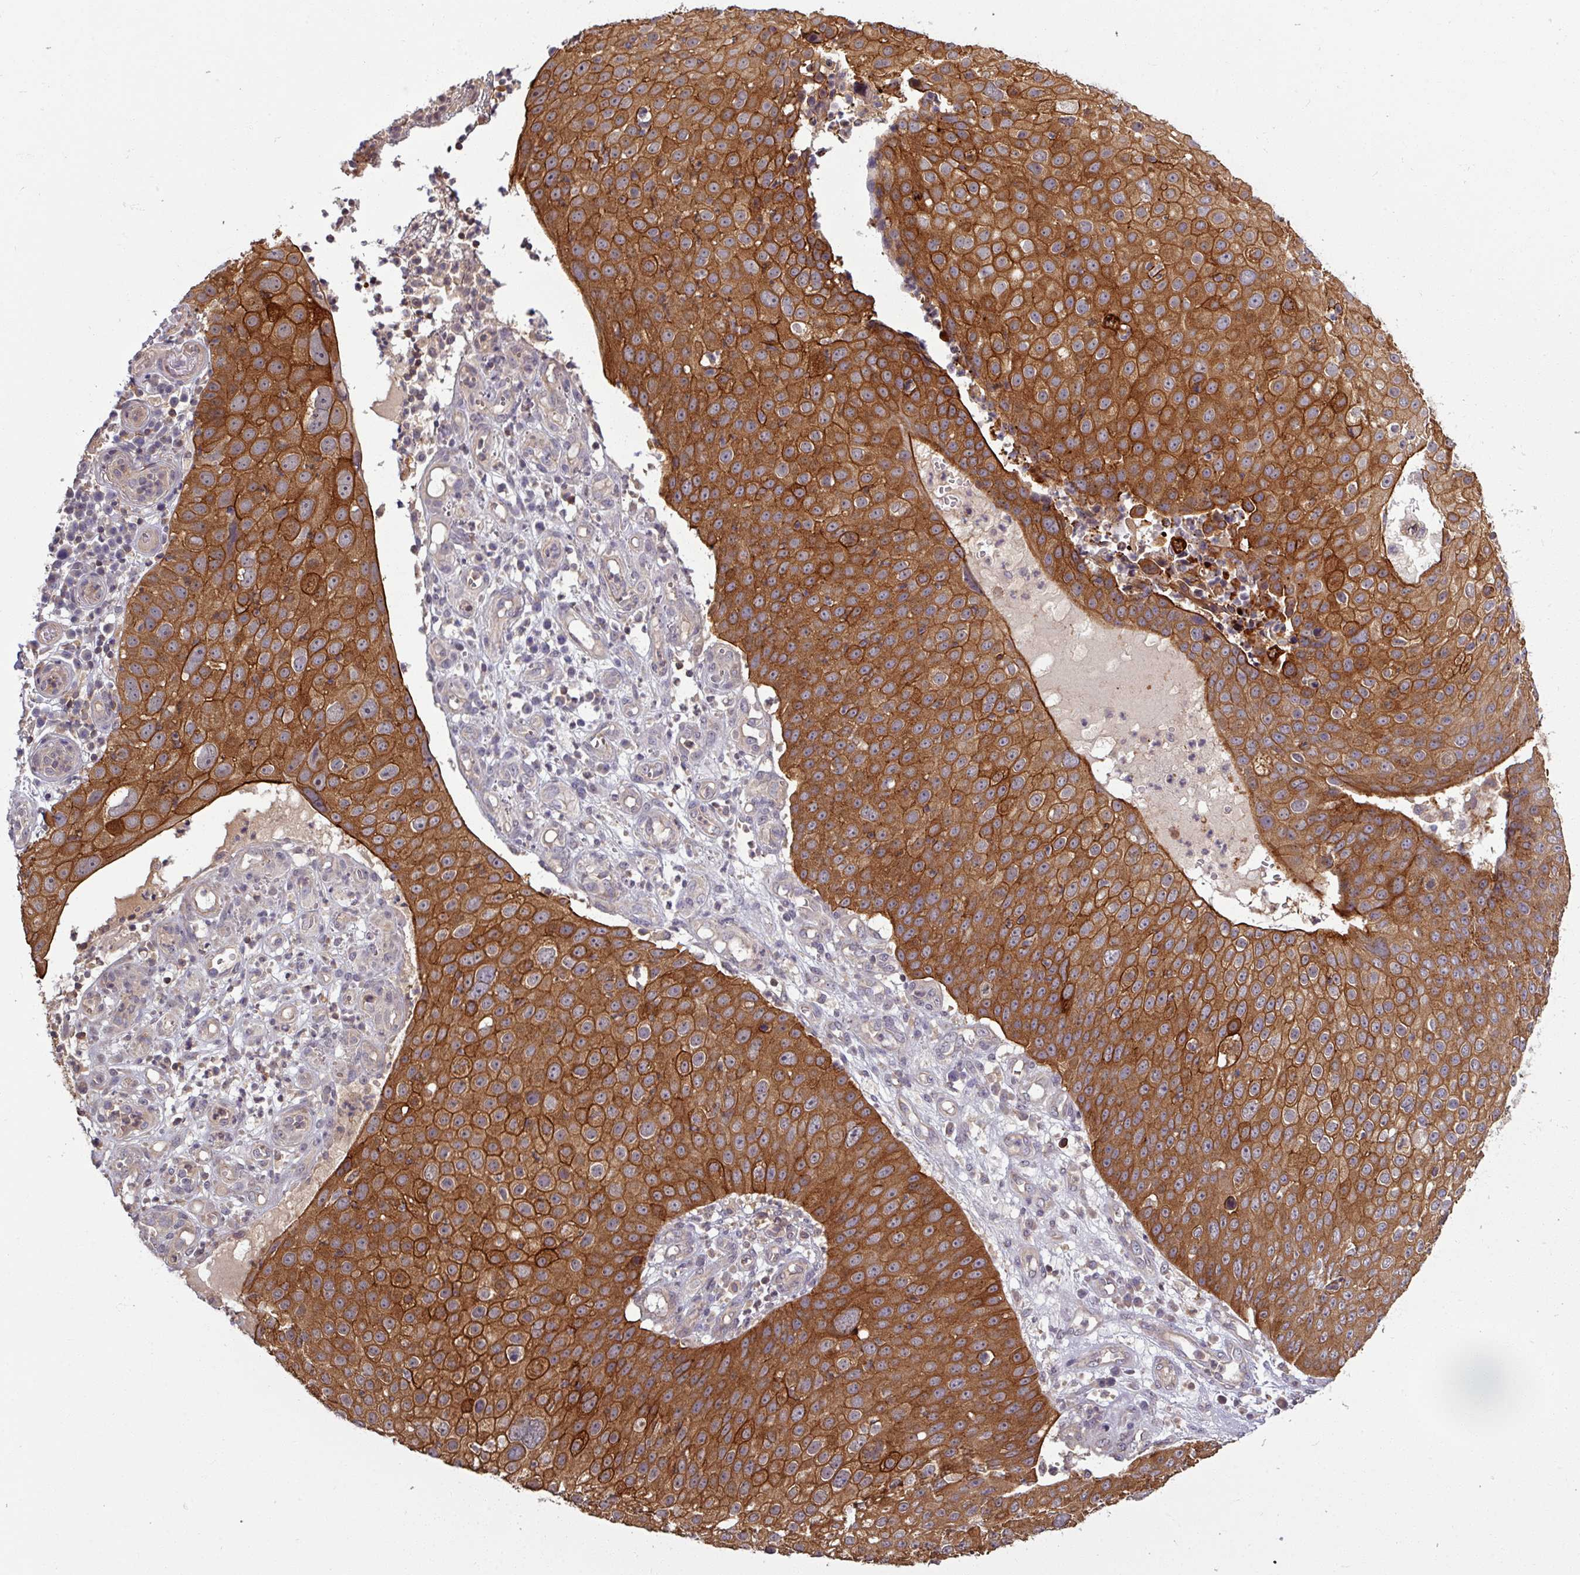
{"staining": {"intensity": "strong", "quantity": ">75%", "location": "cytoplasmic/membranous"}, "tissue": "skin cancer", "cell_type": "Tumor cells", "image_type": "cancer", "snomed": [{"axis": "morphology", "description": "Squamous cell carcinoma, NOS"}, {"axis": "topography", "description": "Skin"}], "caption": "Human skin squamous cell carcinoma stained with a protein marker displays strong staining in tumor cells.", "gene": "TUSC3", "patient": {"sex": "male", "age": 71}}